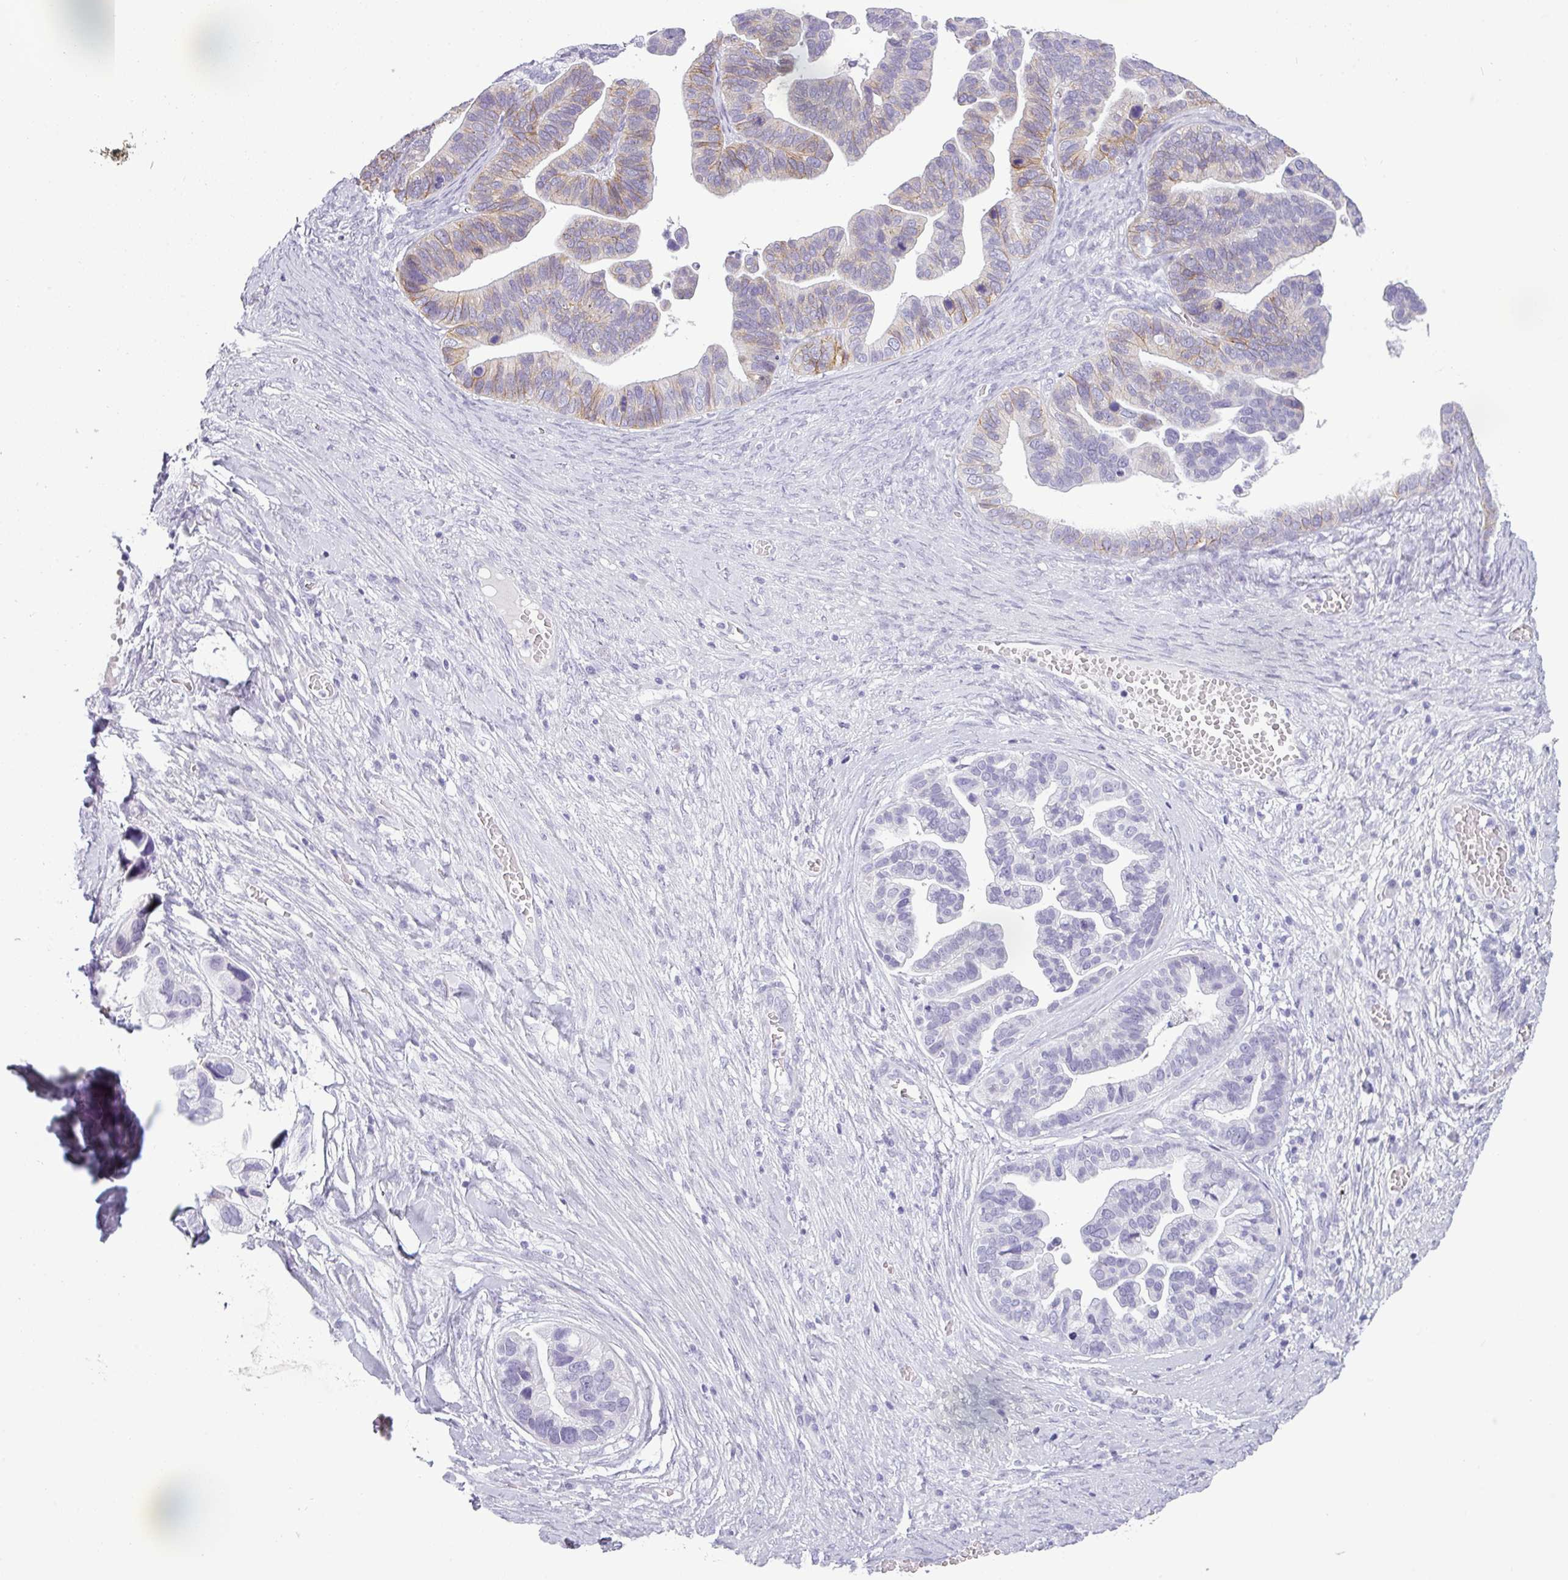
{"staining": {"intensity": "moderate", "quantity": "25%-75%", "location": "cytoplasmic/membranous"}, "tissue": "ovarian cancer", "cell_type": "Tumor cells", "image_type": "cancer", "snomed": [{"axis": "morphology", "description": "Cystadenocarcinoma, serous, NOS"}, {"axis": "topography", "description": "Ovary"}], "caption": "The micrograph shows a brown stain indicating the presence of a protein in the cytoplasmic/membranous of tumor cells in ovarian serous cystadenocarcinoma.", "gene": "CDH16", "patient": {"sex": "female", "age": 56}}